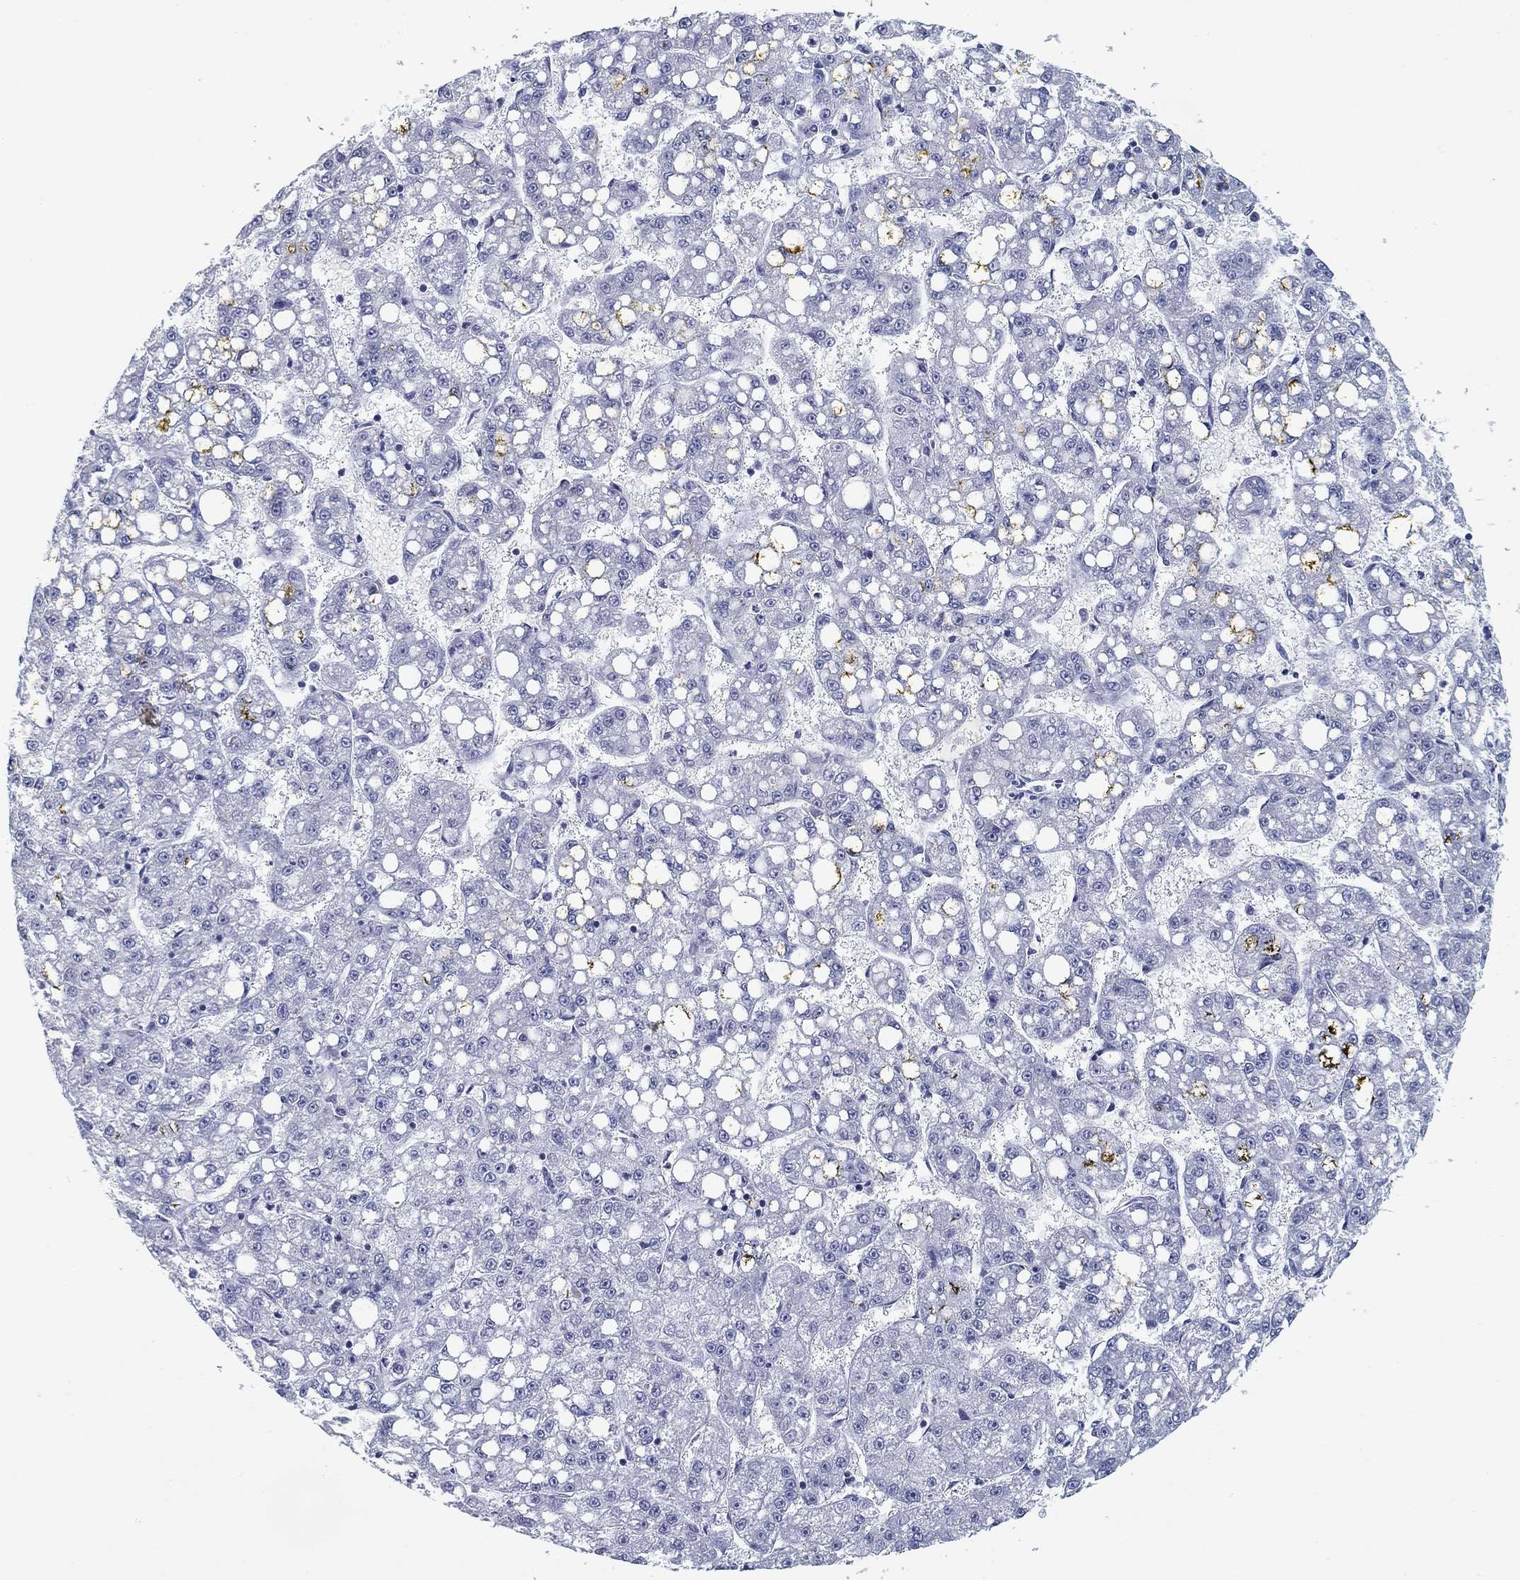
{"staining": {"intensity": "negative", "quantity": "none", "location": "none"}, "tissue": "liver cancer", "cell_type": "Tumor cells", "image_type": "cancer", "snomed": [{"axis": "morphology", "description": "Carcinoma, Hepatocellular, NOS"}, {"axis": "topography", "description": "Liver"}], "caption": "Photomicrograph shows no significant protein positivity in tumor cells of liver cancer. (Immunohistochemistry, brightfield microscopy, high magnification).", "gene": "CD79B", "patient": {"sex": "female", "age": 65}}